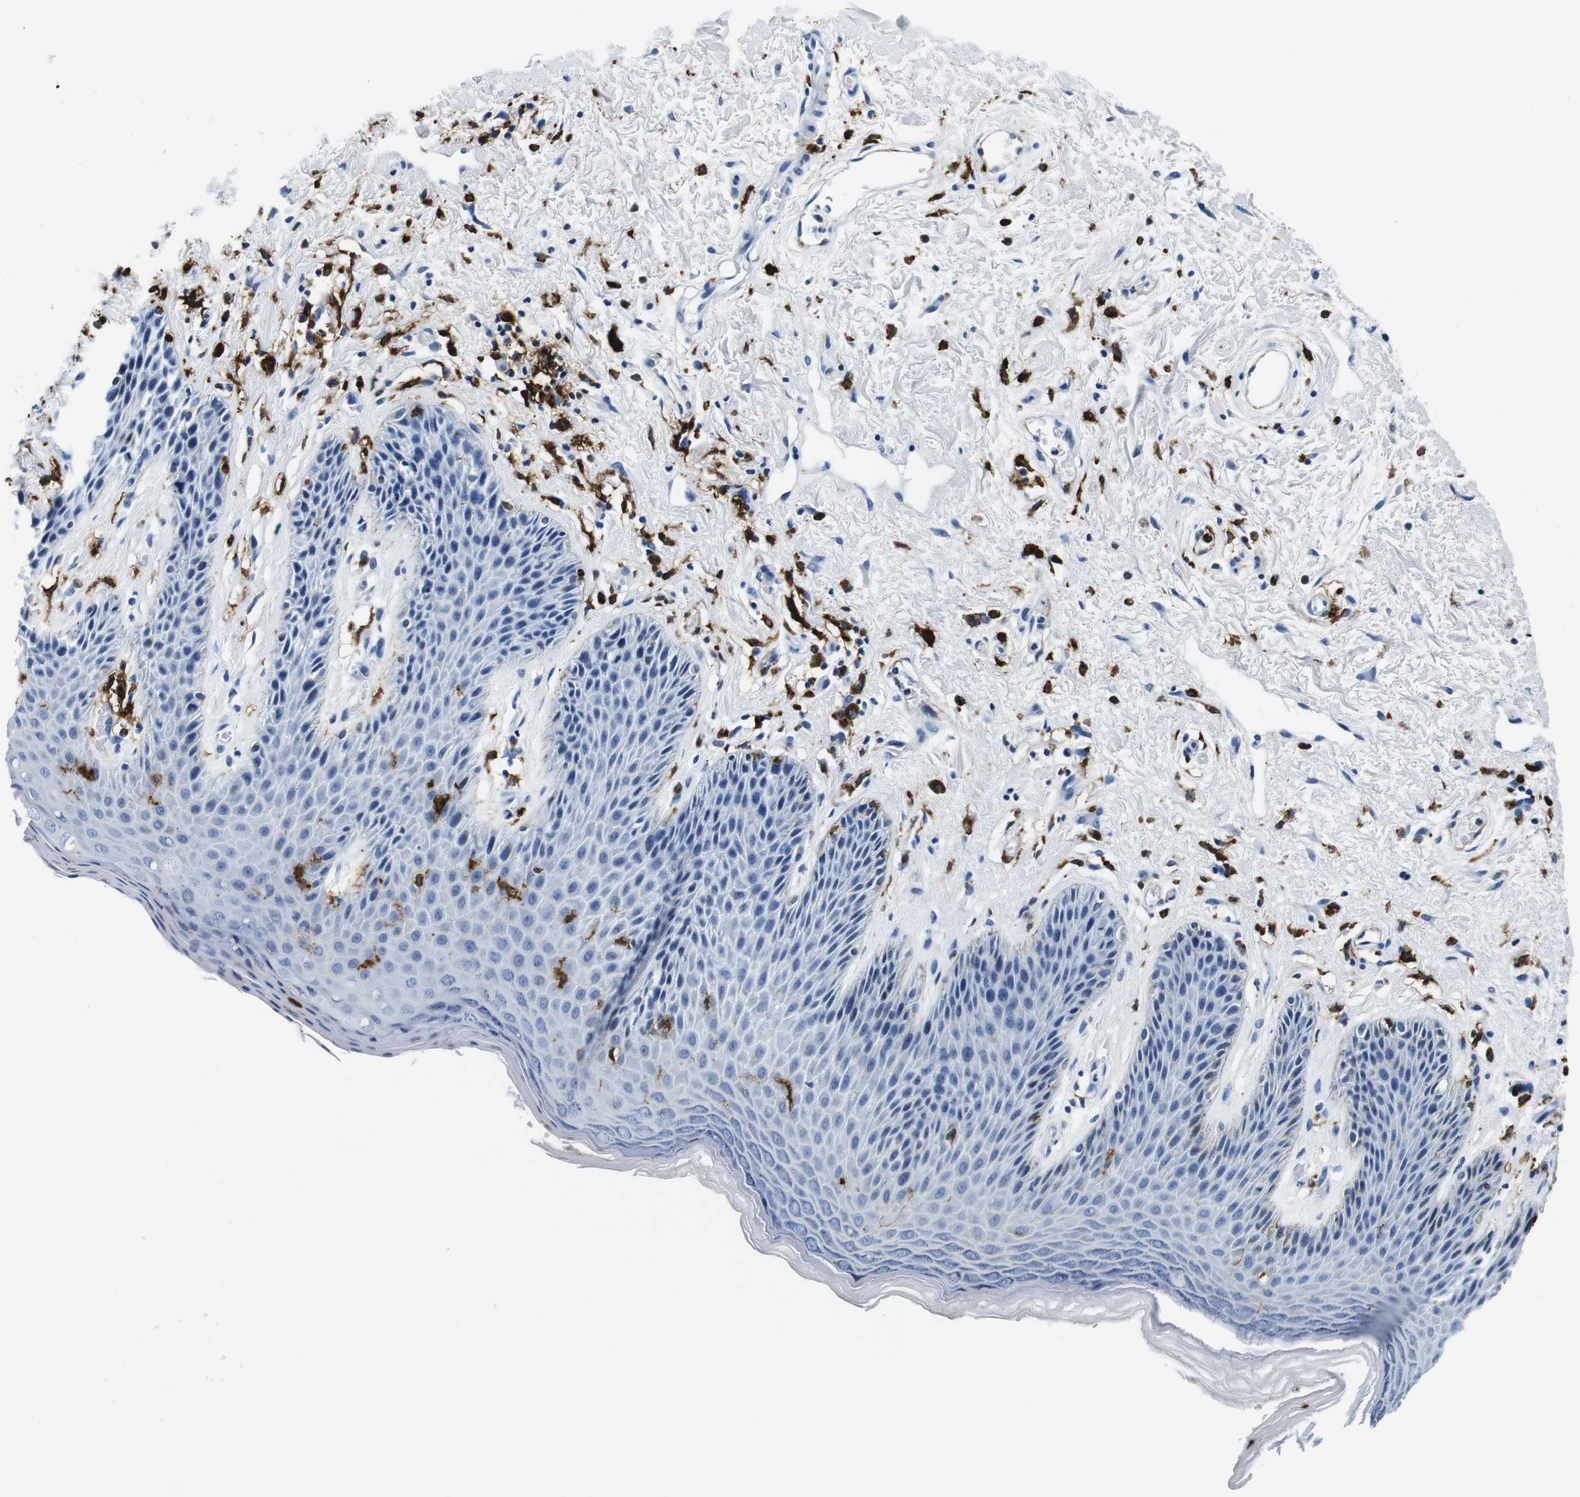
{"staining": {"intensity": "negative", "quantity": "none", "location": "none"}, "tissue": "skin", "cell_type": "Epidermal cells", "image_type": "normal", "snomed": [{"axis": "morphology", "description": "Normal tissue, NOS"}, {"axis": "topography", "description": "Anal"}], "caption": "A high-resolution micrograph shows immunohistochemistry staining of unremarkable skin, which shows no significant expression in epidermal cells. The staining was performed using DAB to visualize the protein expression in brown, while the nuclei were stained in blue with hematoxylin (Magnification: 20x).", "gene": "HLA", "patient": {"sex": "female", "age": 46}}